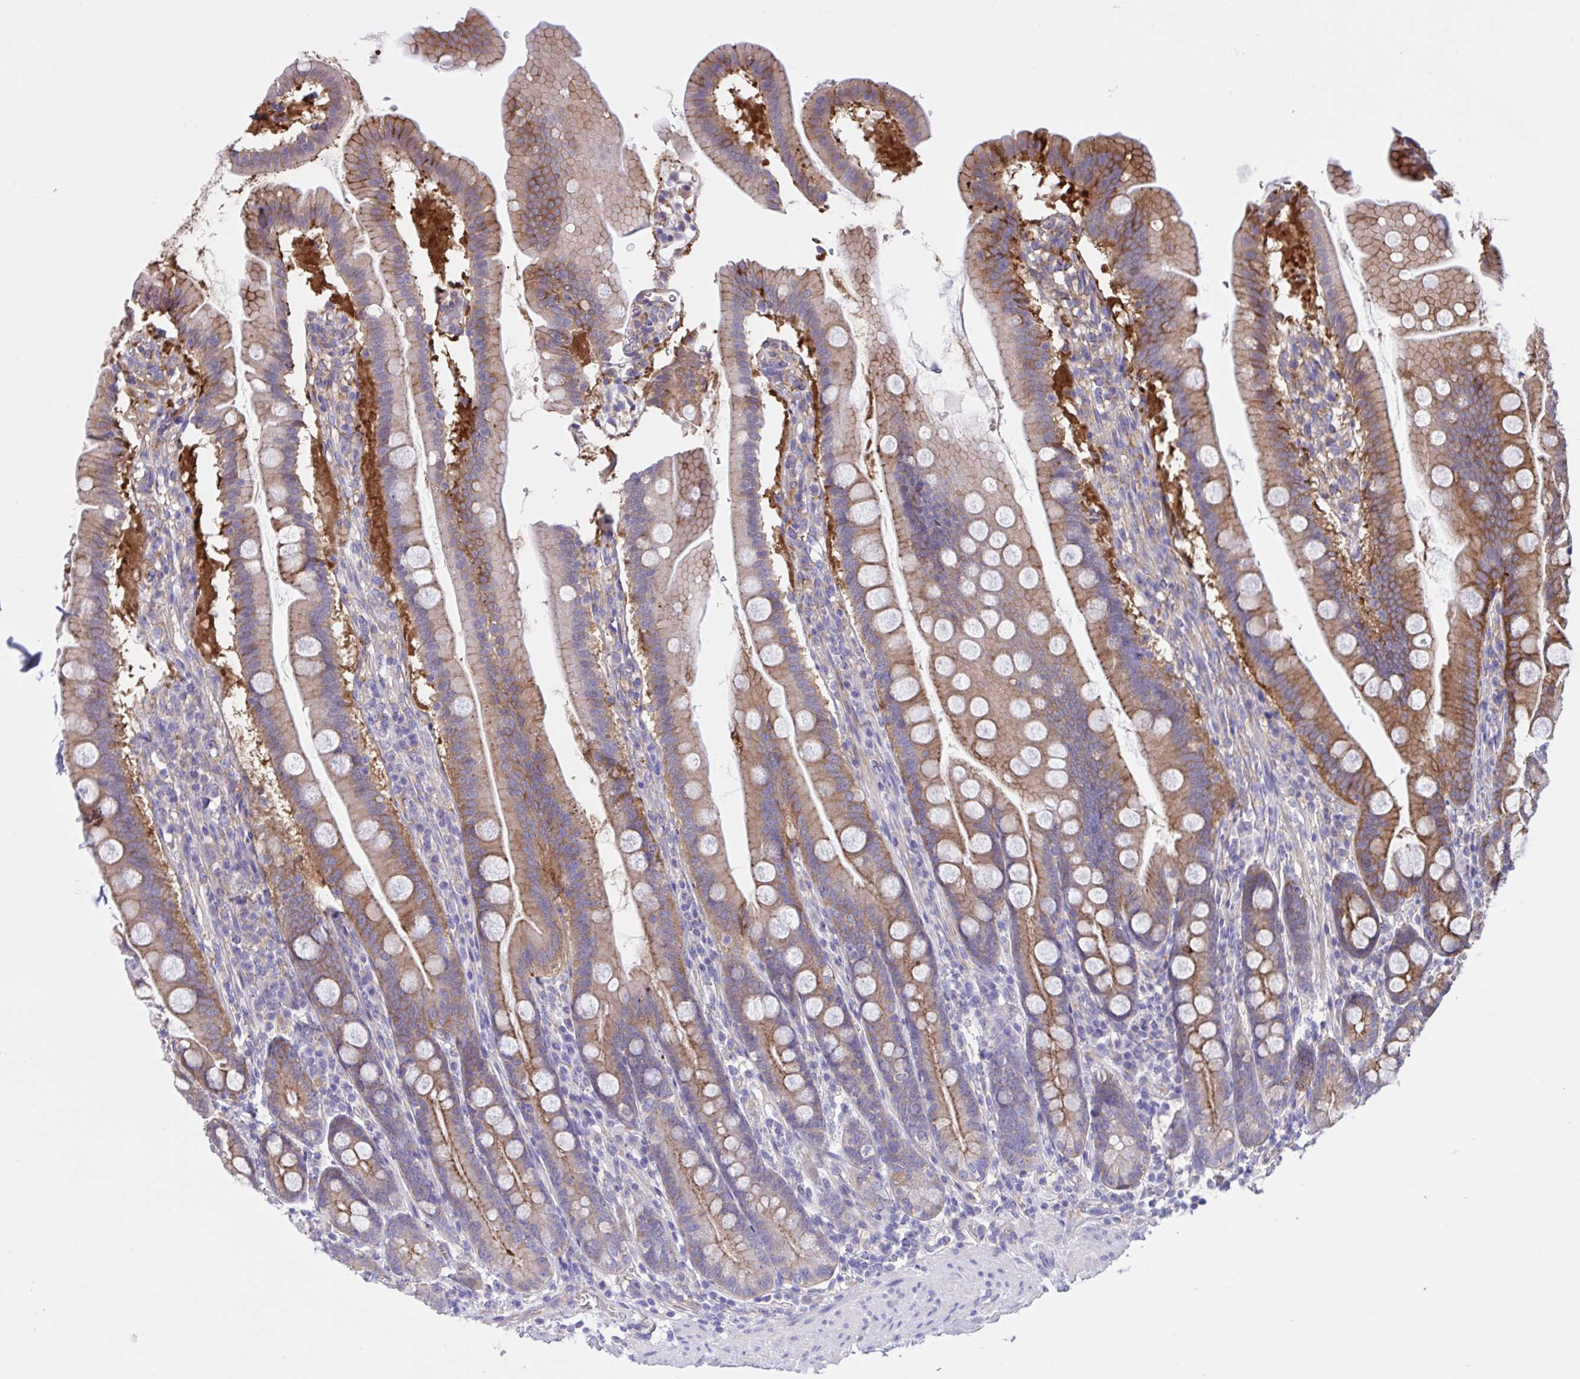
{"staining": {"intensity": "strong", "quantity": "25%-75%", "location": "cytoplasmic/membranous"}, "tissue": "duodenum", "cell_type": "Glandular cells", "image_type": "normal", "snomed": [{"axis": "morphology", "description": "Normal tissue, NOS"}, {"axis": "topography", "description": "Duodenum"}], "caption": "Strong cytoplasmic/membranous protein positivity is appreciated in about 25%-75% of glandular cells in duodenum.", "gene": "OR51M1", "patient": {"sex": "female", "age": 67}}